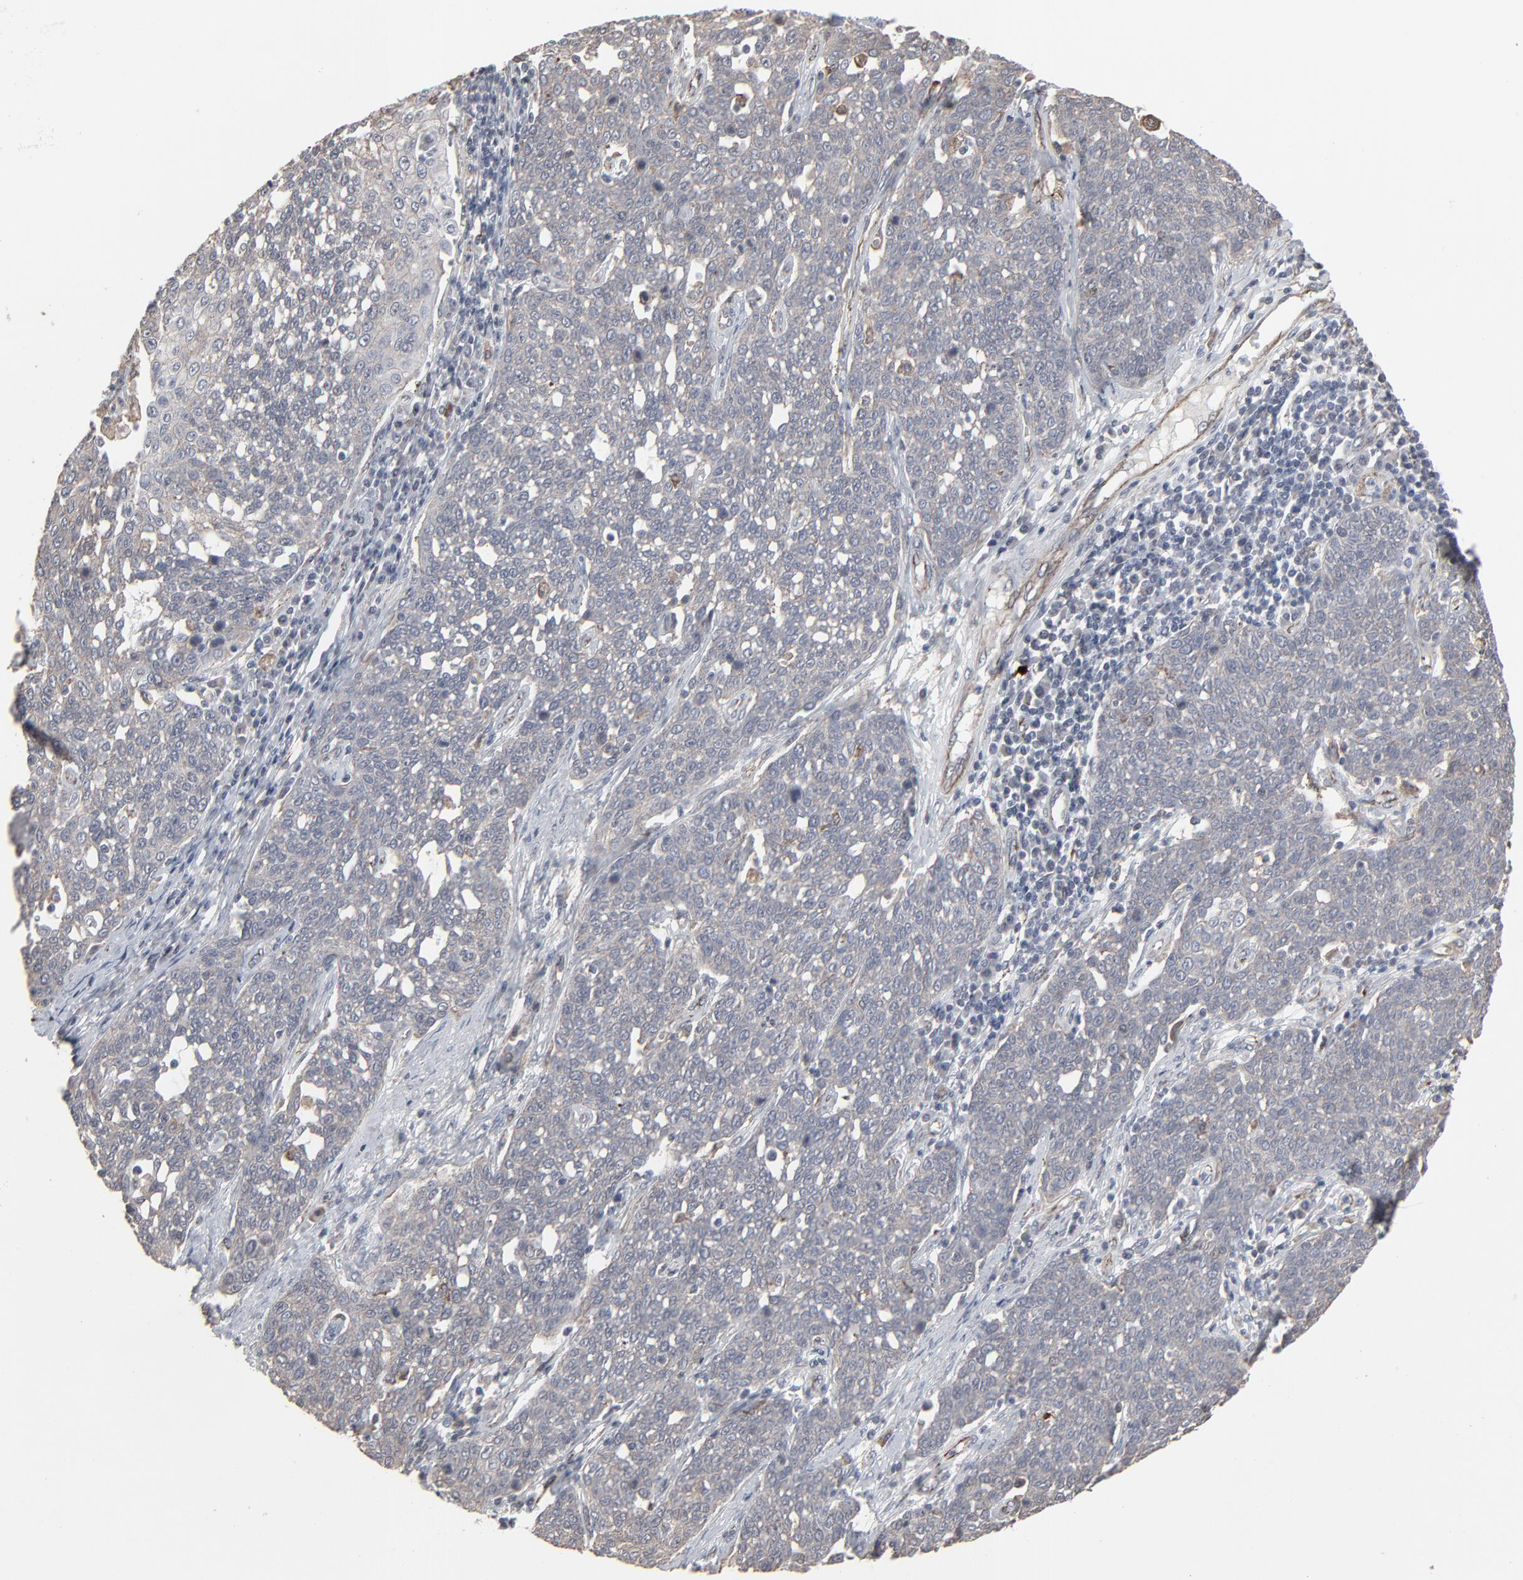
{"staining": {"intensity": "weak", "quantity": "<25%", "location": "cytoplasmic/membranous"}, "tissue": "cervical cancer", "cell_type": "Tumor cells", "image_type": "cancer", "snomed": [{"axis": "morphology", "description": "Squamous cell carcinoma, NOS"}, {"axis": "topography", "description": "Cervix"}], "caption": "Immunohistochemistry (IHC) of cervical cancer shows no staining in tumor cells. The staining was performed using DAB to visualize the protein expression in brown, while the nuclei were stained in blue with hematoxylin (Magnification: 20x).", "gene": "CTNND1", "patient": {"sex": "female", "age": 34}}